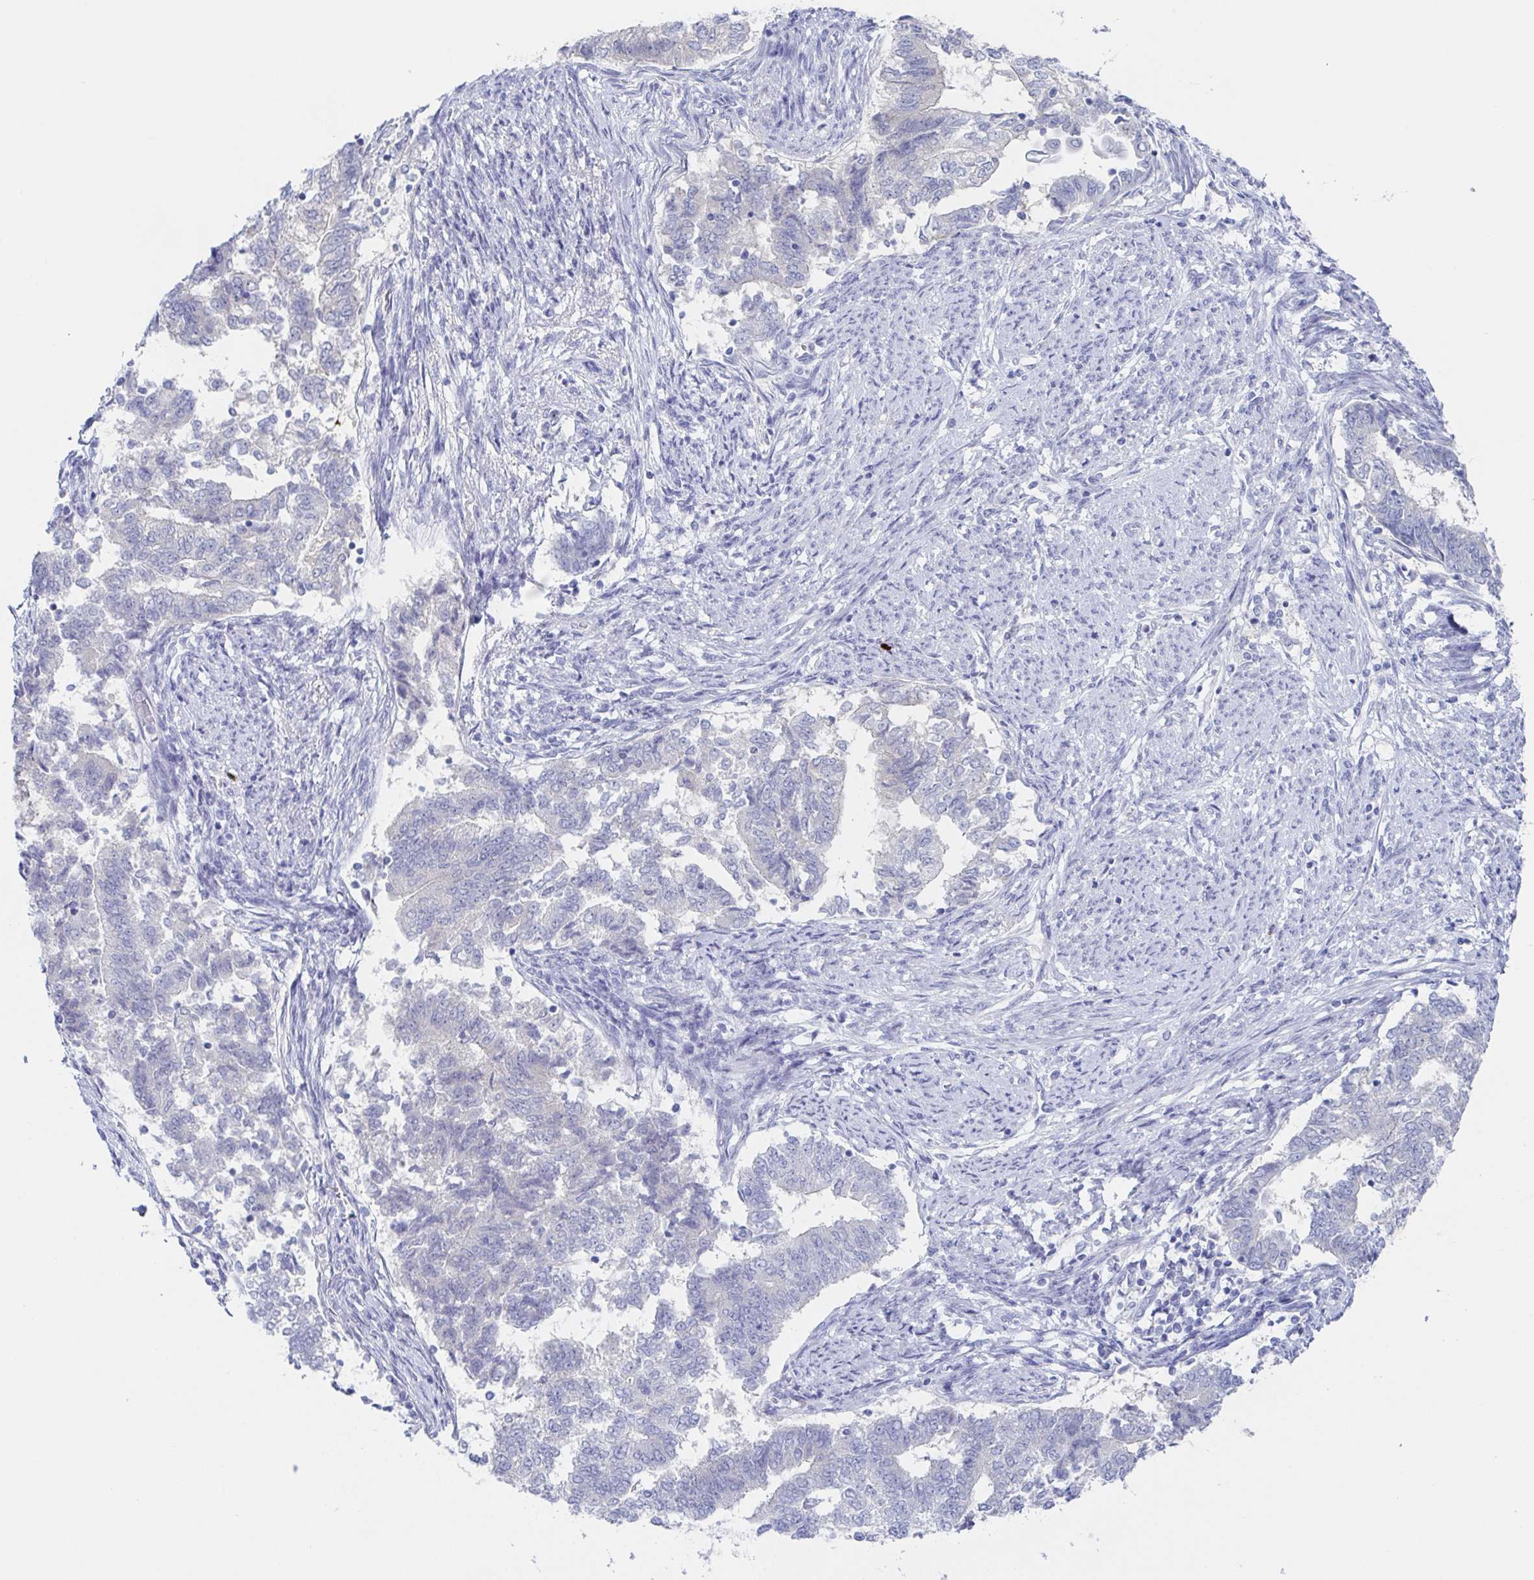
{"staining": {"intensity": "negative", "quantity": "none", "location": "none"}, "tissue": "endometrial cancer", "cell_type": "Tumor cells", "image_type": "cancer", "snomed": [{"axis": "morphology", "description": "Adenocarcinoma, NOS"}, {"axis": "topography", "description": "Endometrium"}], "caption": "The photomicrograph reveals no staining of tumor cells in adenocarcinoma (endometrial). (Stains: DAB immunohistochemistry with hematoxylin counter stain, Microscopy: brightfield microscopy at high magnification).", "gene": "HTR2A", "patient": {"sex": "female", "age": 65}}